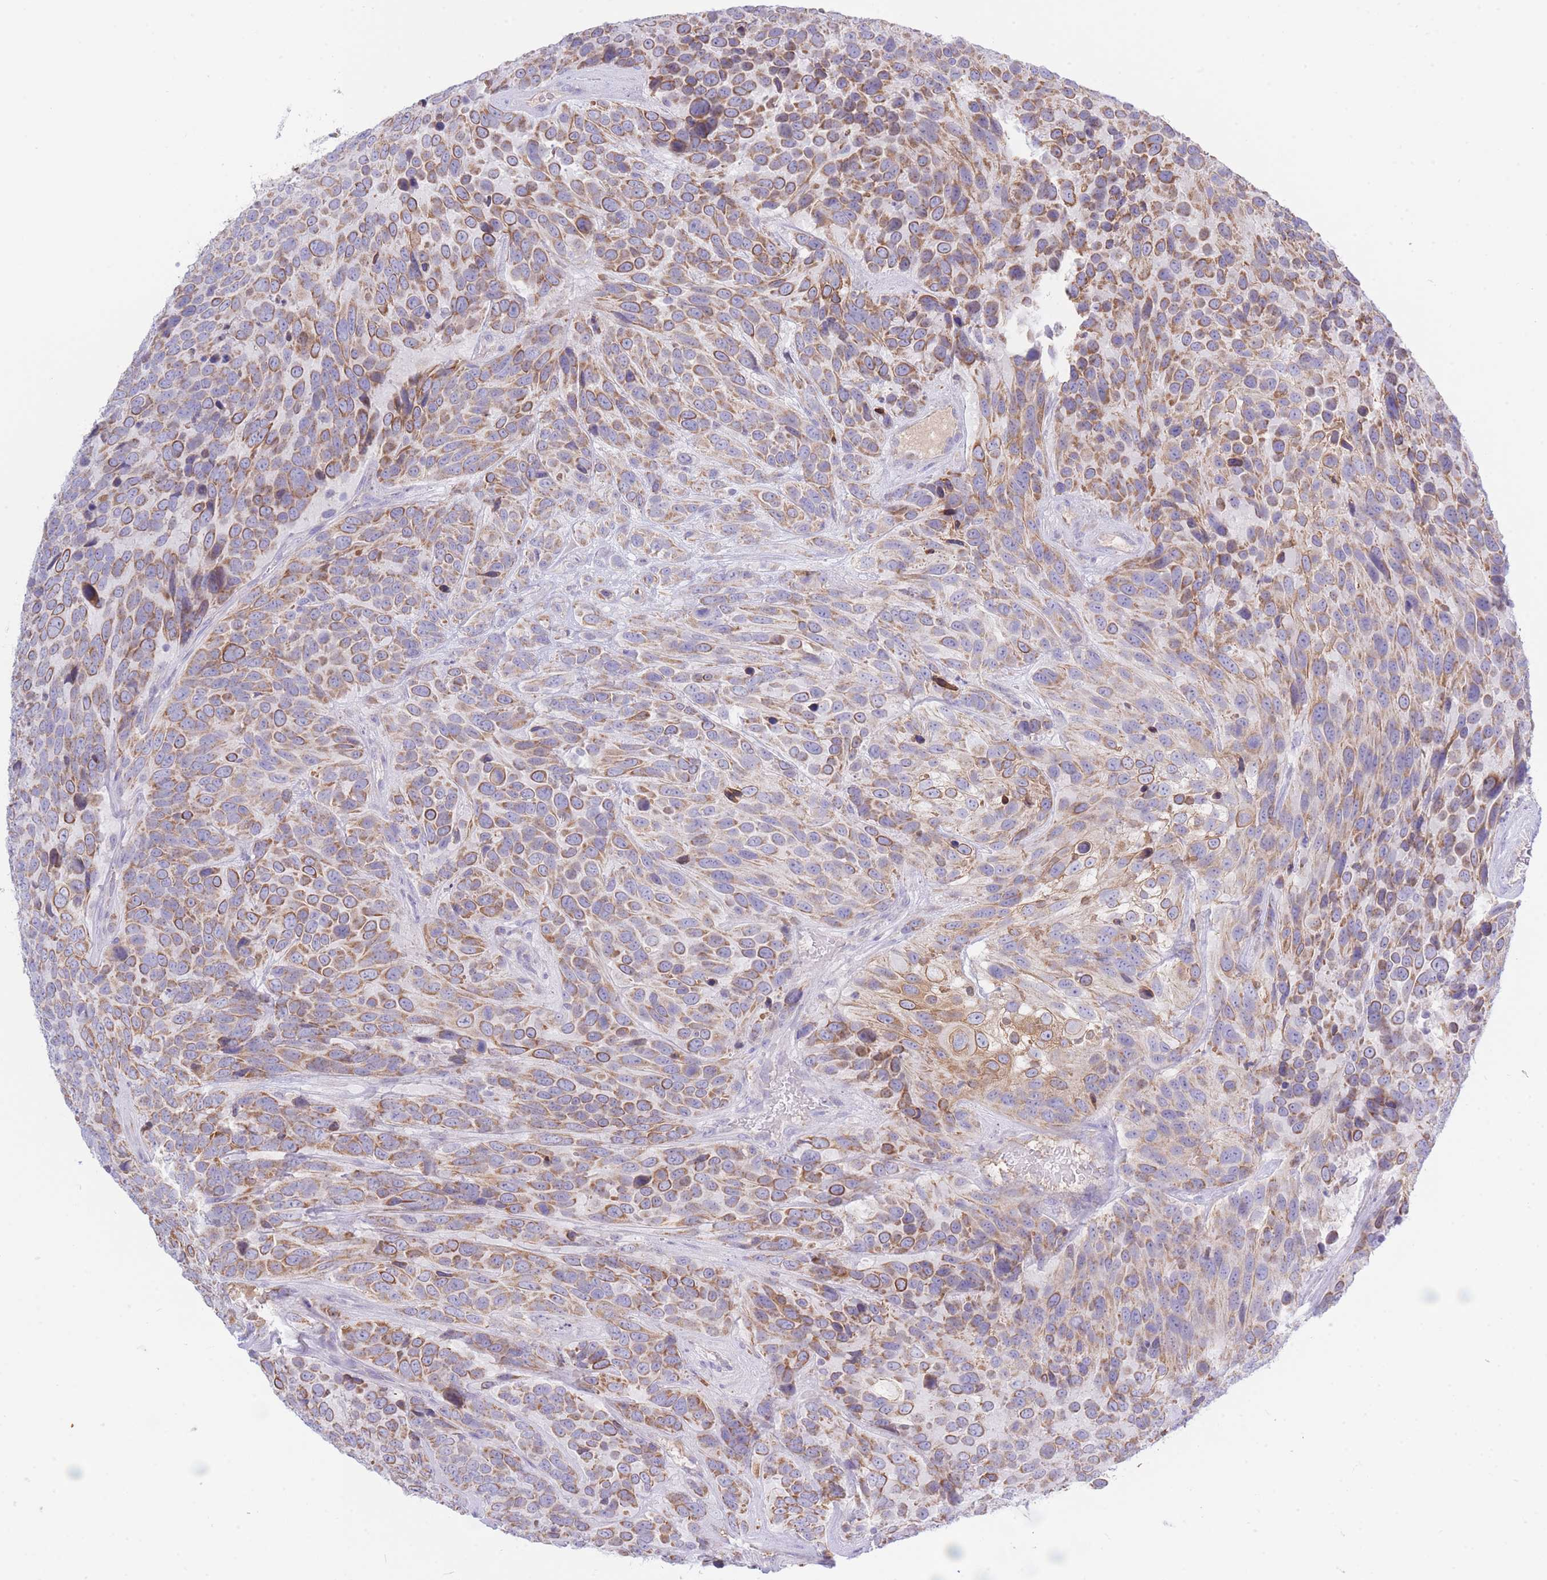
{"staining": {"intensity": "moderate", "quantity": ">75%", "location": "cytoplasmic/membranous"}, "tissue": "urothelial cancer", "cell_type": "Tumor cells", "image_type": "cancer", "snomed": [{"axis": "morphology", "description": "Urothelial carcinoma, High grade"}, {"axis": "topography", "description": "Urinary bladder"}], "caption": "Protein staining exhibits moderate cytoplasmic/membranous staining in approximately >75% of tumor cells in urothelial cancer. The staining was performed using DAB to visualize the protein expression in brown, while the nuclei were stained in blue with hematoxylin (Magnification: 20x).", "gene": "NANP", "patient": {"sex": "female", "age": 70}}